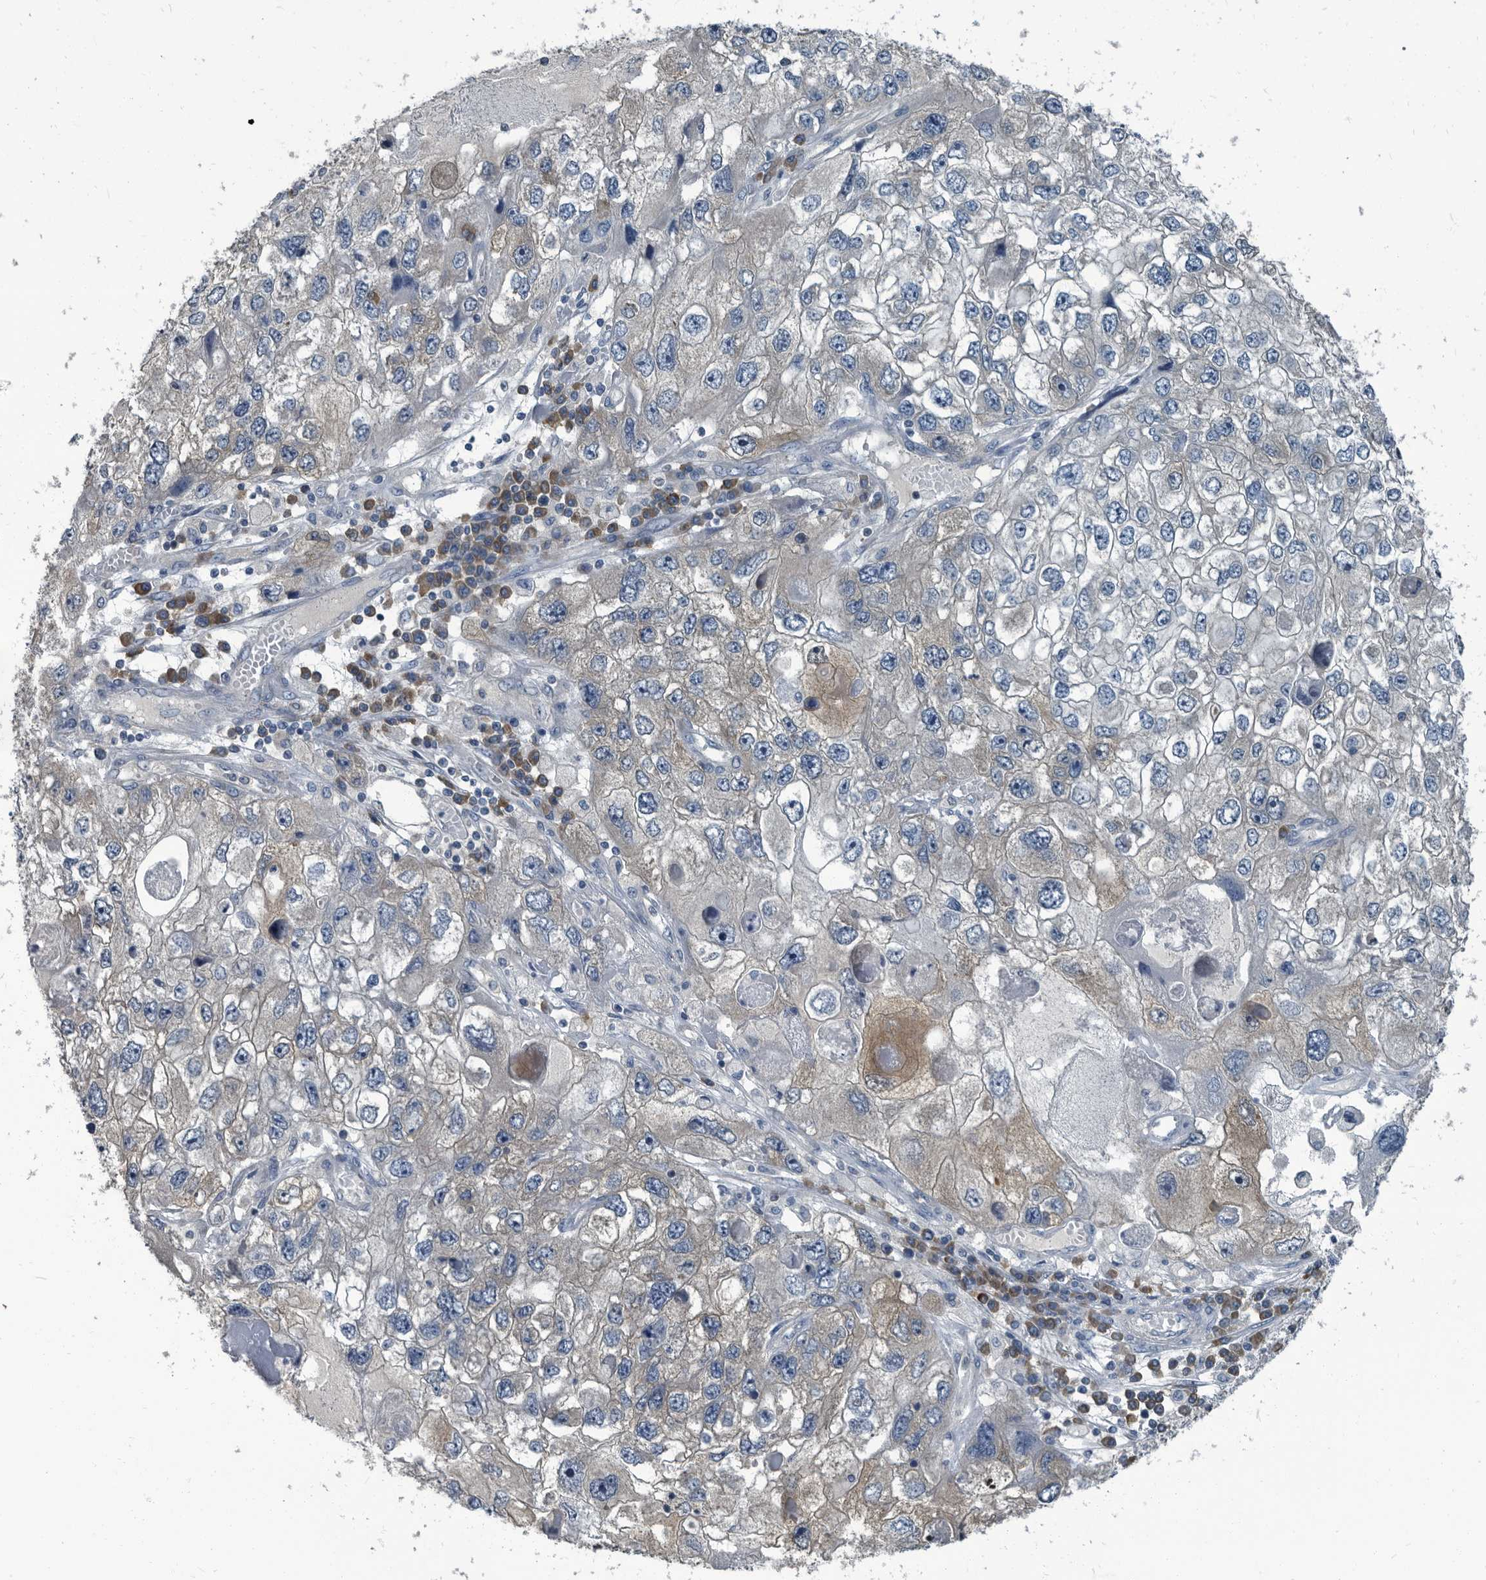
{"staining": {"intensity": "weak", "quantity": "<25%", "location": "cytoplasmic/membranous"}, "tissue": "endometrial cancer", "cell_type": "Tumor cells", "image_type": "cancer", "snomed": [{"axis": "morphology", "description": "Adenocarcinoma, NOS"}, {"axis": "topography", "description": "Endometrium"}], "caption": "This is an IHC histopathology image of endometrial cancer (adenocarcinoma). There is no staining in tumor cells.", "gene": "CDV3", "patient": {"sex": "female", "age": 49}}